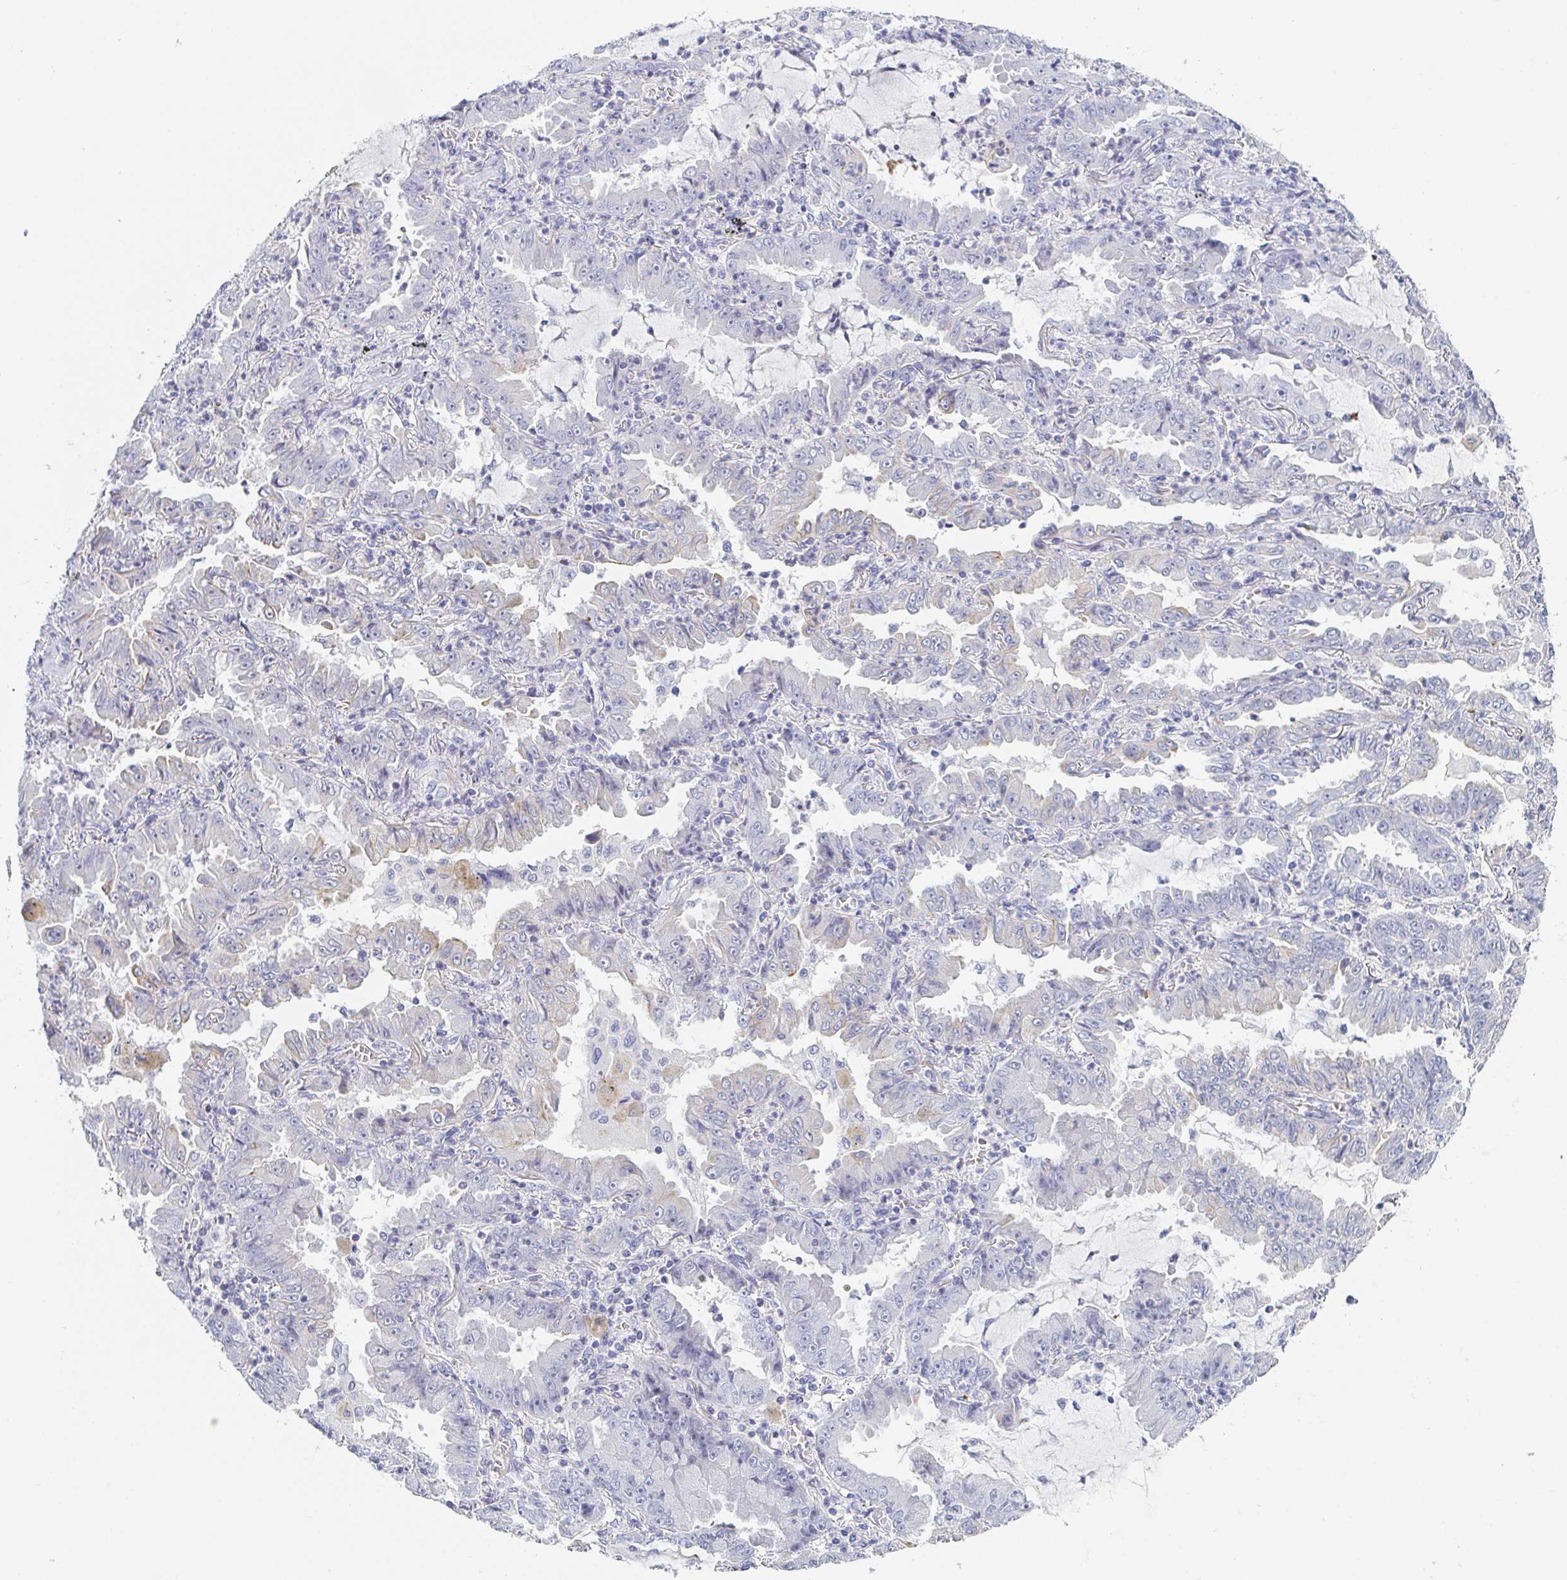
{"staining": {"intensity": "negative", "quantity": "none", "location": "none"}, "tissue": "lung cancer", "cell_type": "Tumor cells", "image_type": "cancer", "snomed": [{"axis": "morphology", "description": "Adenocarcinoma, NOS"}, {"axis": "topography", "description": "Lung"}], "caption": "This is an immunohistochemistry (IHC) histopathology image of human lung cancer (adenocarcinoma). There is no expression in tumor cells.", "gene": "RHOV", "patient": {"sex": "female", "age": 52}}